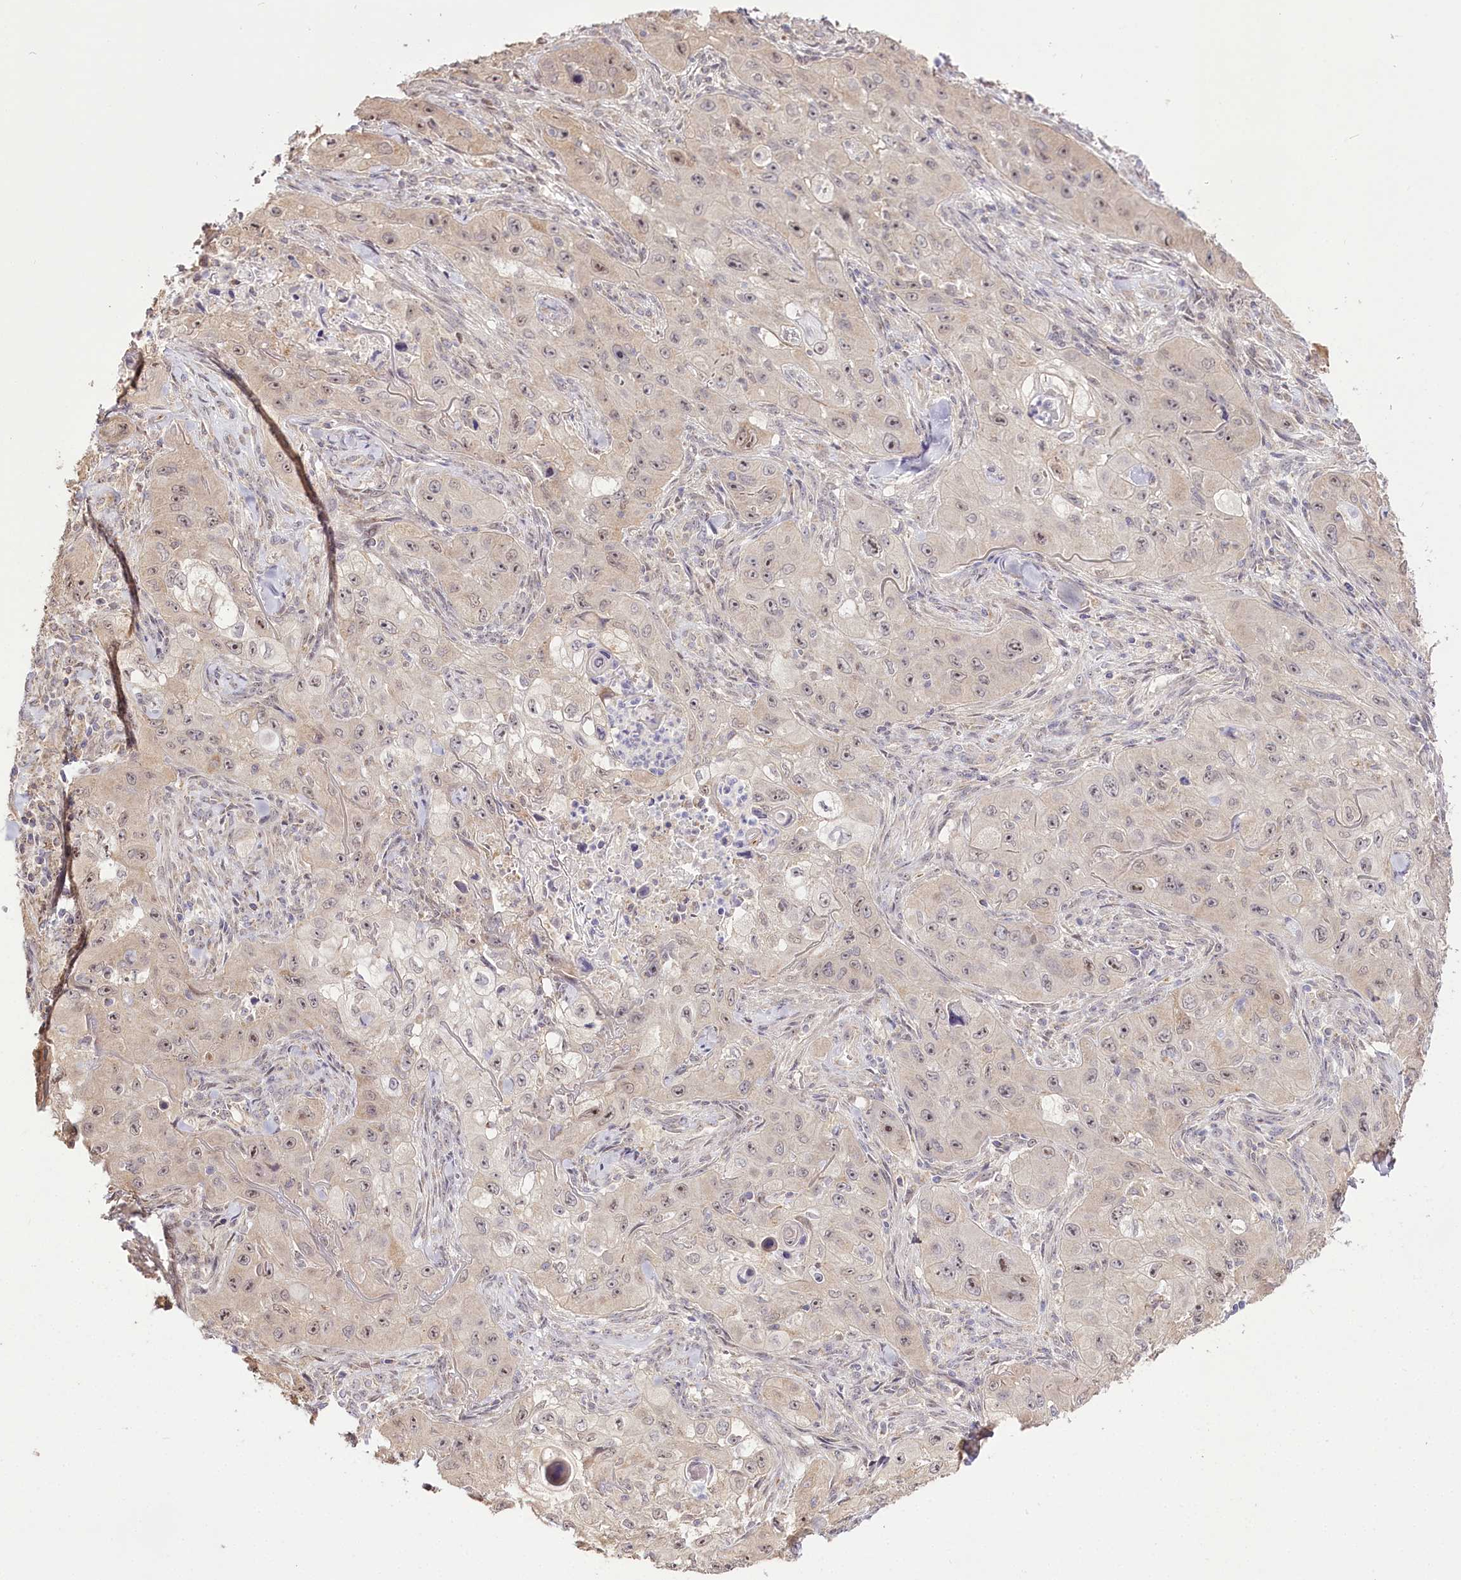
{"staining": {"intensity": "weak", "quantity": "<25%", "location": "cytoplasmic/membranous,nuclear"}, "tissue": "skin cancer", "cell_type": "Tumor cells", "image_type": "cancer", "snomed": [{"axis": "morphology", "description": "Squamous cell carcinoma, NOS"}, {"axis": "topography", "description": "Skin"}, {"axis": "topography", "description": "Subcutis"}], "caption": "Photomicrograph shows no protein expression in tumor cells of skin squamous cell carcinoma tissue.", "gene": "ZNF226", "patient": {"sex": "male", "age": 73}}